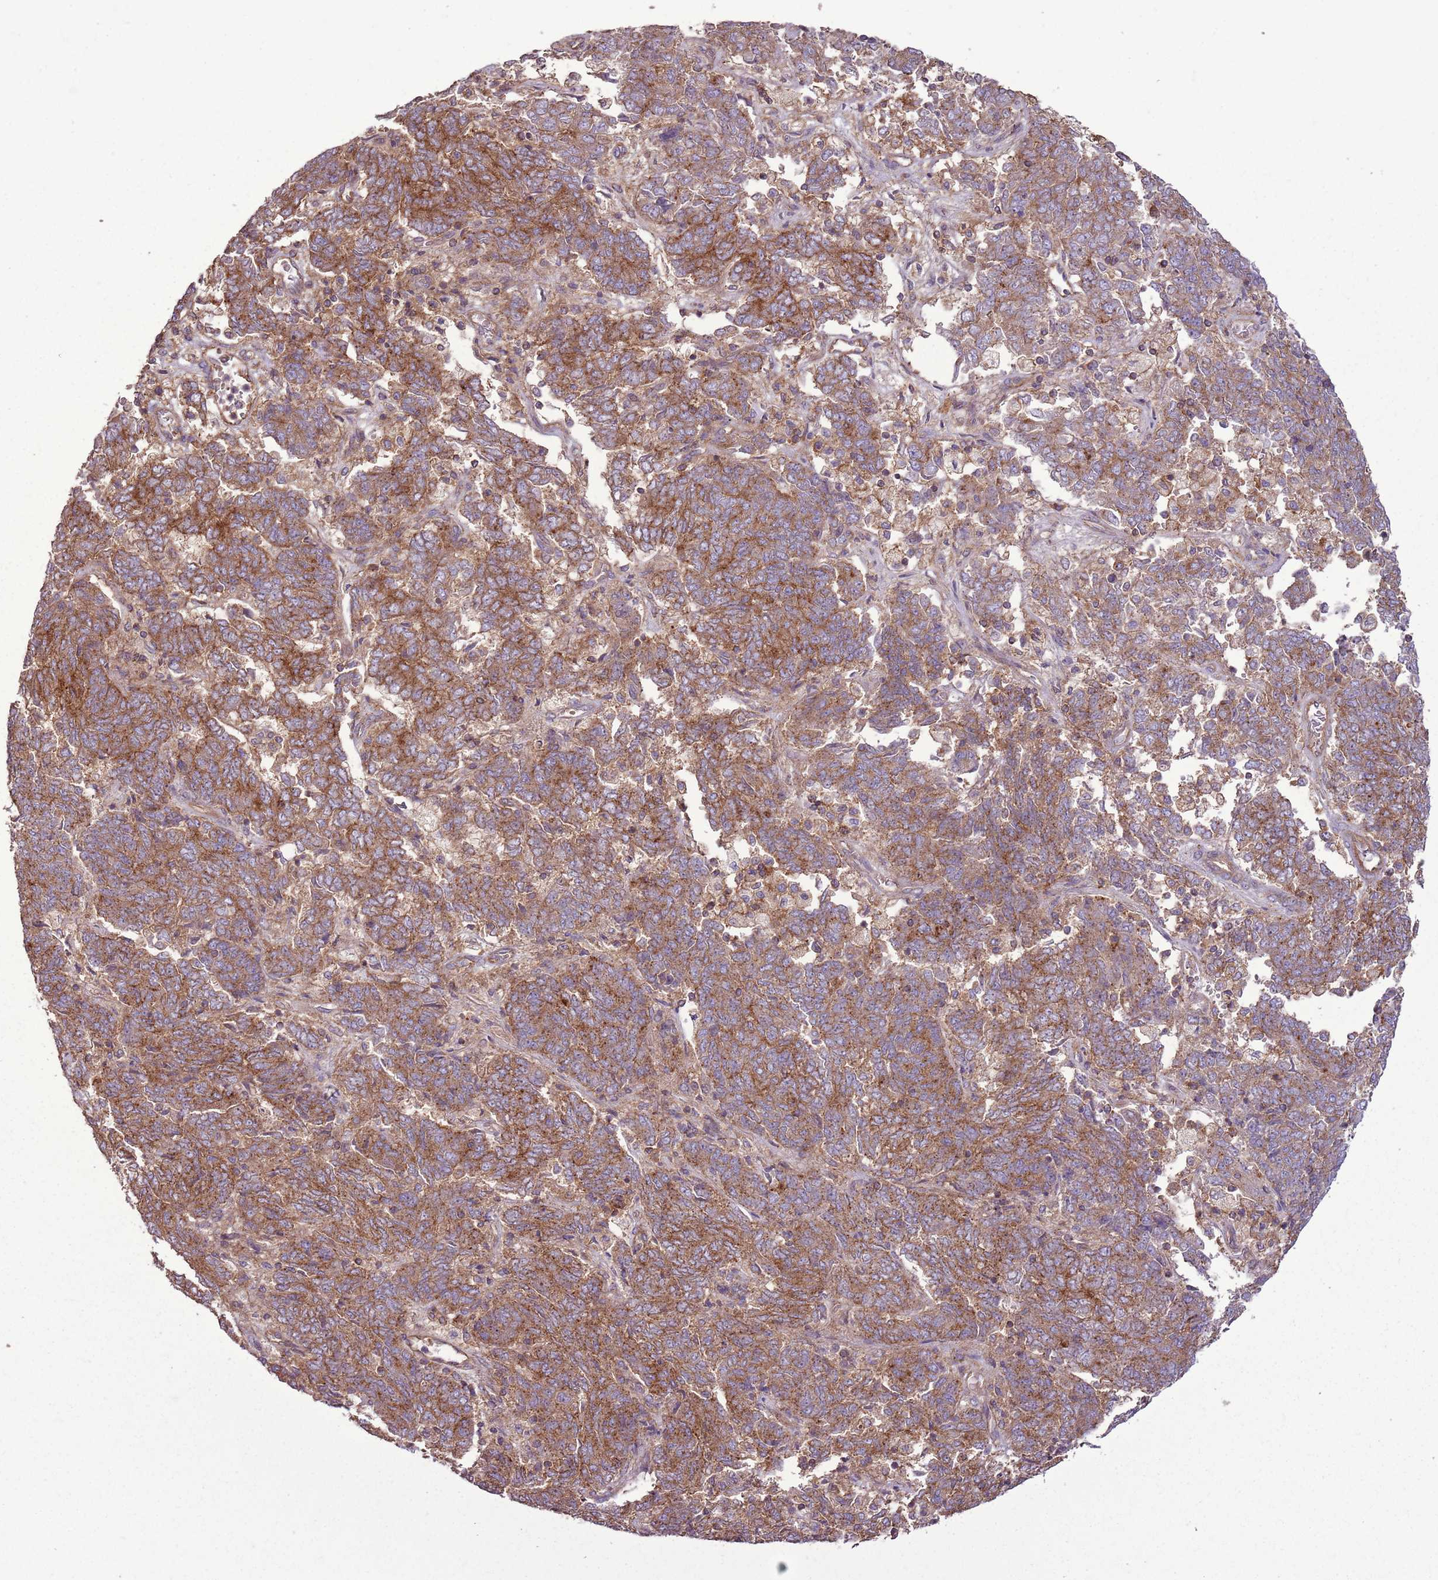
{"staining": {"intensity": "moderate", "quantity": ">75%", "location": "cytoplasmic/membranous"}, "tissue": "endometrial cancer", "cell_type": "Tumor cells", "image_type": "cancer", "snomed": [{"axis": "morphology", "description": "Adenocarcinoma, NOS"}, {"axis": "topography", "description": "Endometrium"}], "caption": "Immunohistochemistry (IHC) photomicrograph of endometrial cancer stained for a protein (brown), which reveals medium levels of moderate cytoplasmic/membranous staining in about >75% of tumor cells.", "gene": "ANKRD24", "patient": {"sex": "female", "age": 80}}